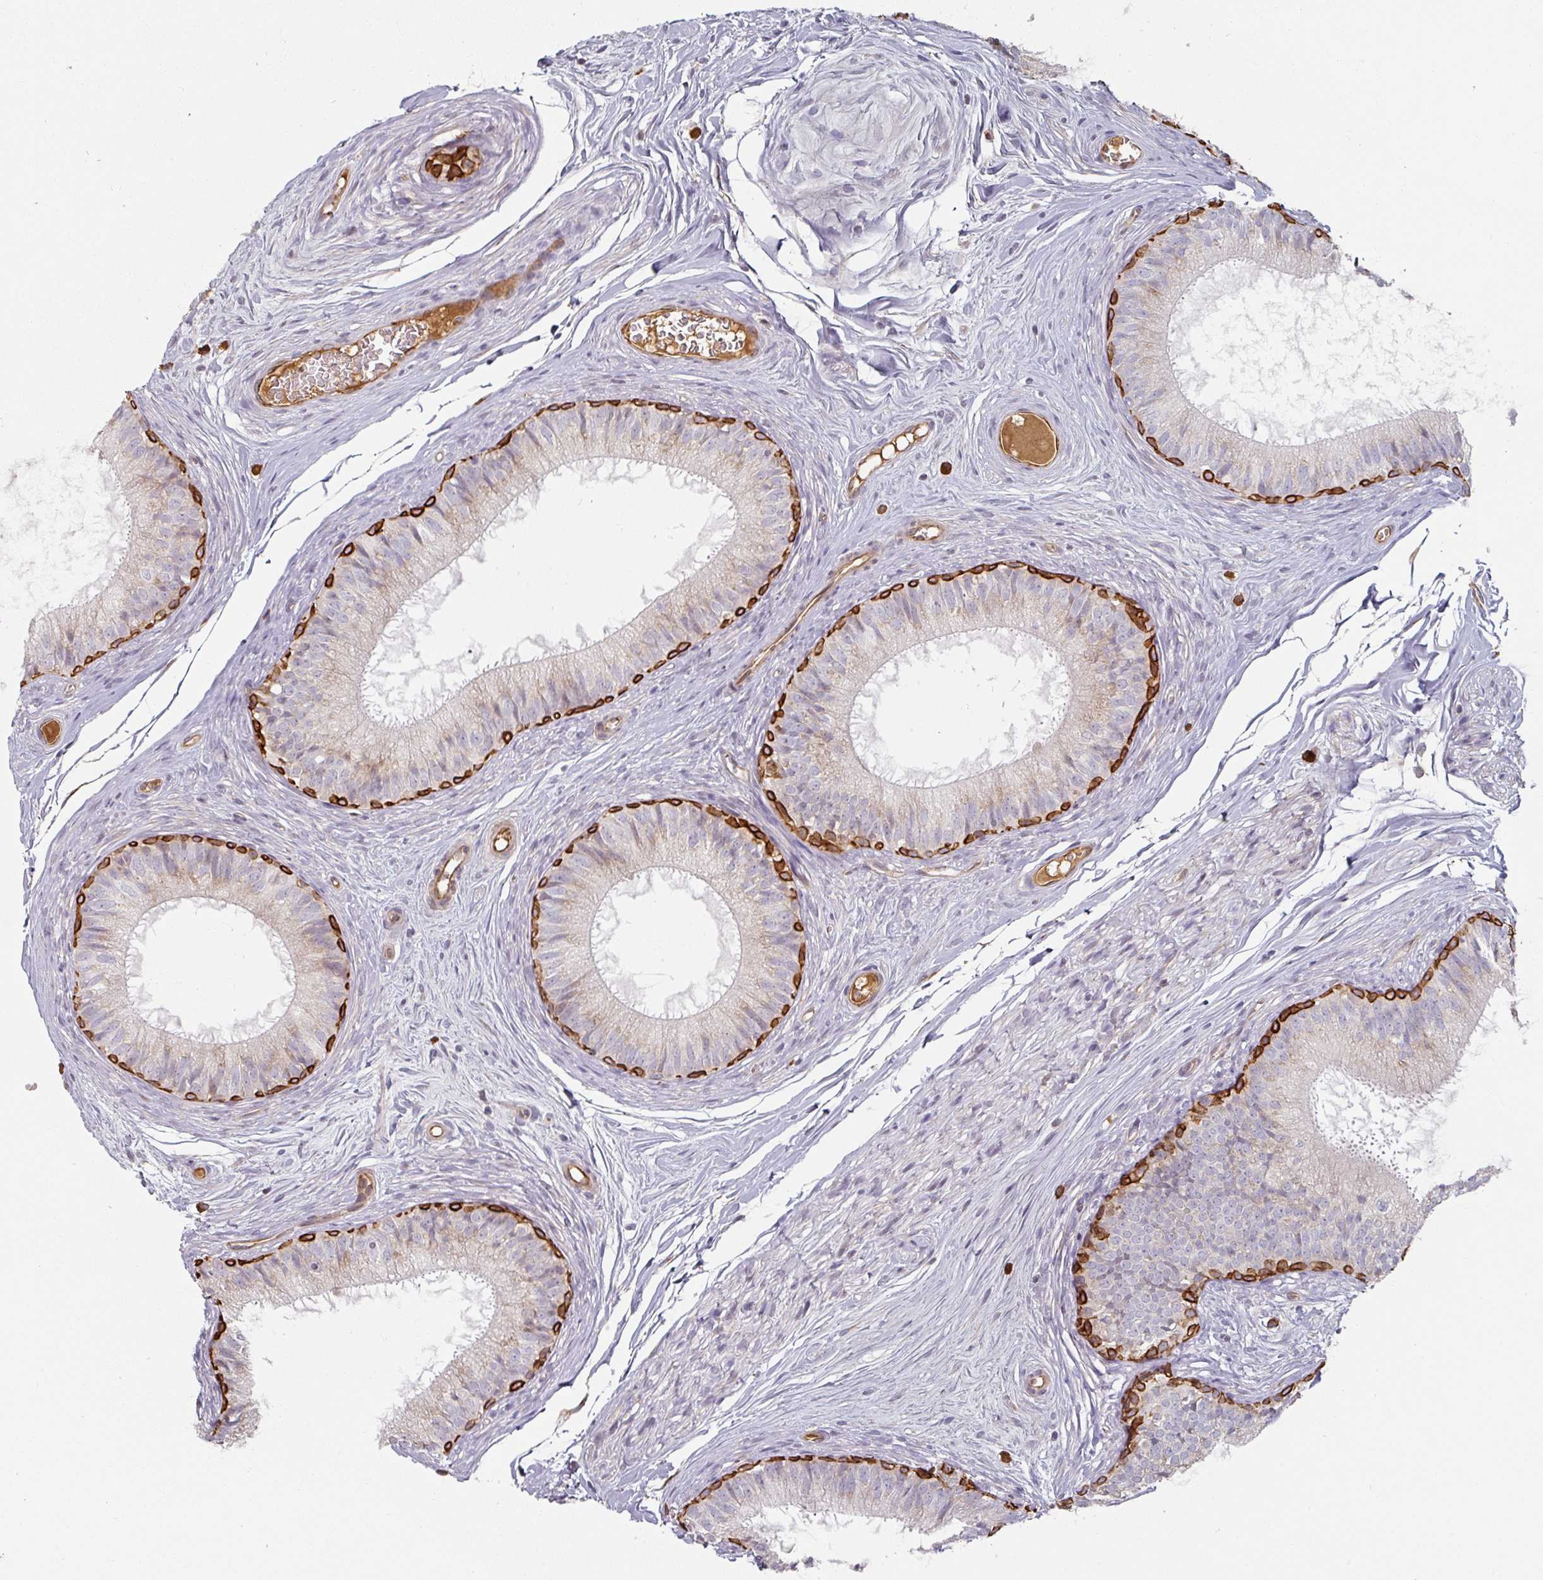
{"staining": {"intensity": "strong", "quantity": "25%-75%", "location": "cytoplasmic/membranous"}, "tissue": "epididymis", "cell_type": "Glandular cells", "image_type": "normal", "snomed": [{"axis": "morphology", "description": "Normal tissue, NOS"}, {"axis": "topography", "description": "Epididymis"}], "caption": "IHC (DAB) staining of benign epididymis displays strong cytoplasmic/membranous protein staining in about 25%-75% of glandular cells.", "gene": "CEP78", "patient": {"sex": "male", "age": 25}}